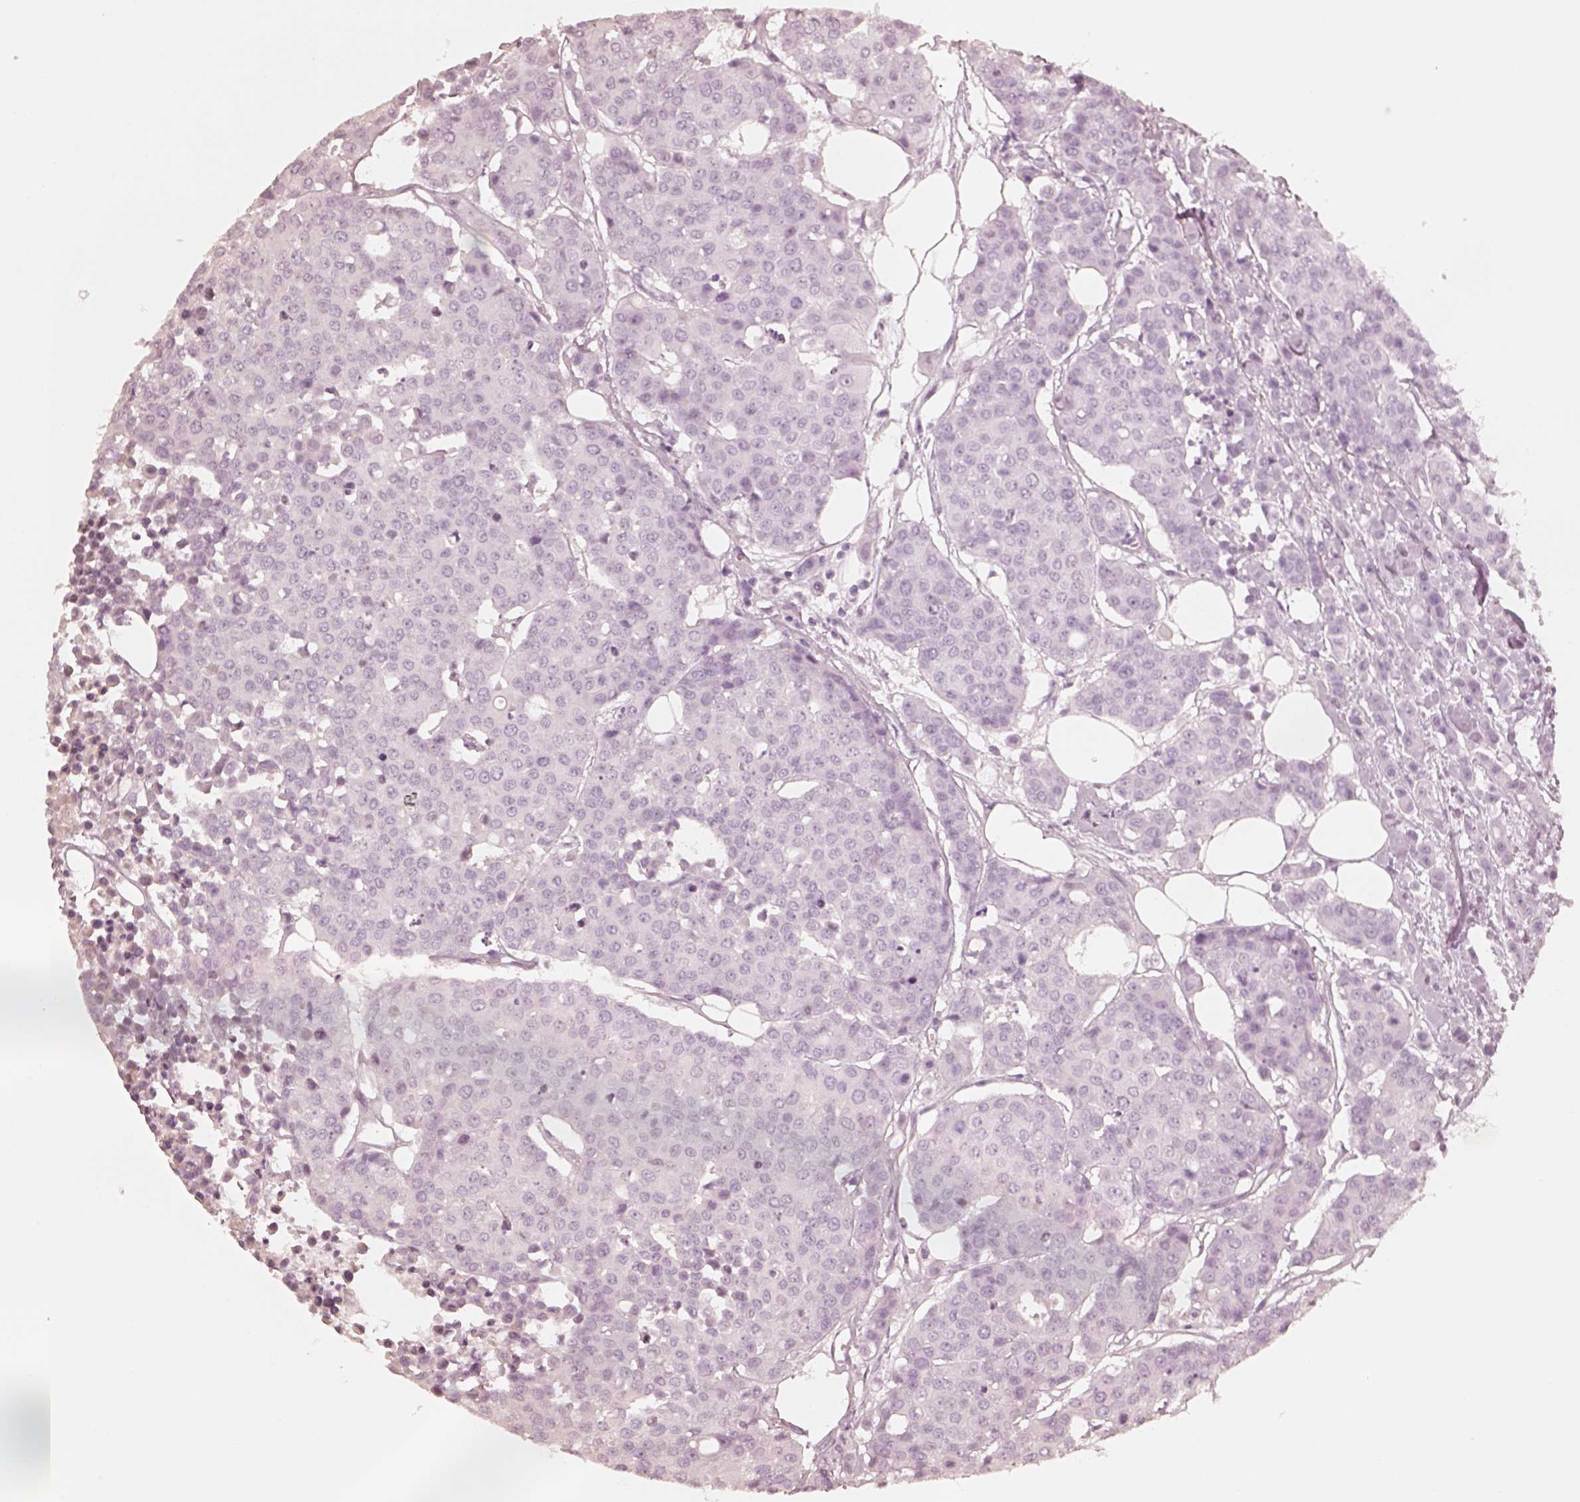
{"staining": {"intensity": "negative", "quantity": "none", "location": "none"}, "tissue": "carcinoid", "cell_type": "Tumor cells", "image_type": "cancer", "snomed": [{"axis": "morphology", "description": "Carcinoid, malignant, NOS"}, {"axis": "topography", "description": "Colon"}], "caption": "The image displays no staining of tumor cells in carcinoid.", "gene": "WLS", "patient": {"sex": "male", "age": 81}}